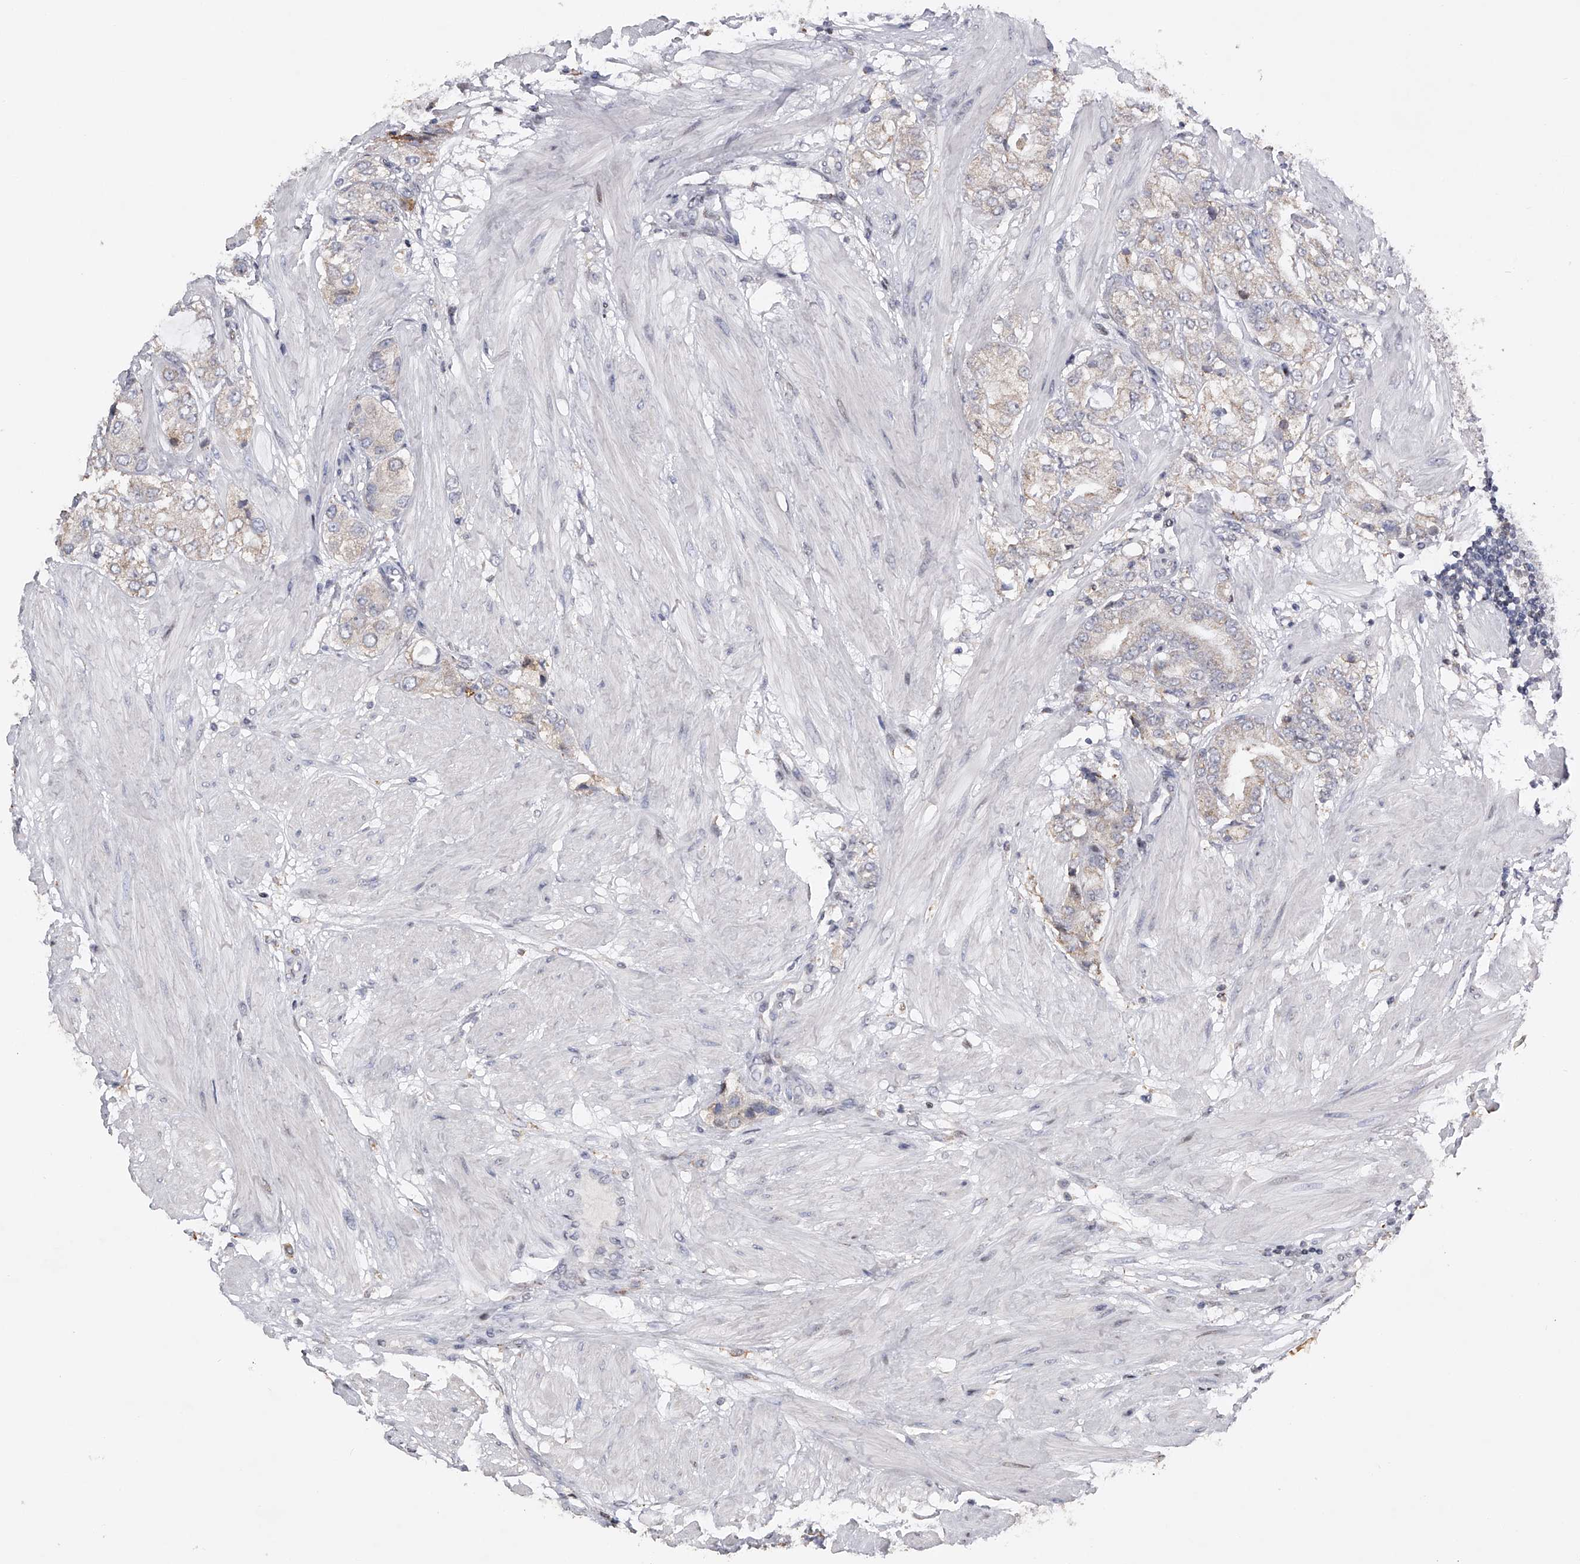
{"staining": {"intensity": "negative", "quantity": "none", "location": "none"}, "tissue": "prostate cancer", "cell_type": "Tumor cells", "image_type": "cancer", "snomed": [{"axis": "morphology", "description": "Adenocarcinoma, High grade"}, {"axis": "topography", "description": "Prostate"}], "caption": "DAB (3,3'-diaminobenzidine) immunohistochemical staining of human adenocarcinoma (high-grade) (prostate) exhibits no significant positivity in tumor cells.", "gene": "RWDD2A", "patient": {"sex": "male", "age": 50}}